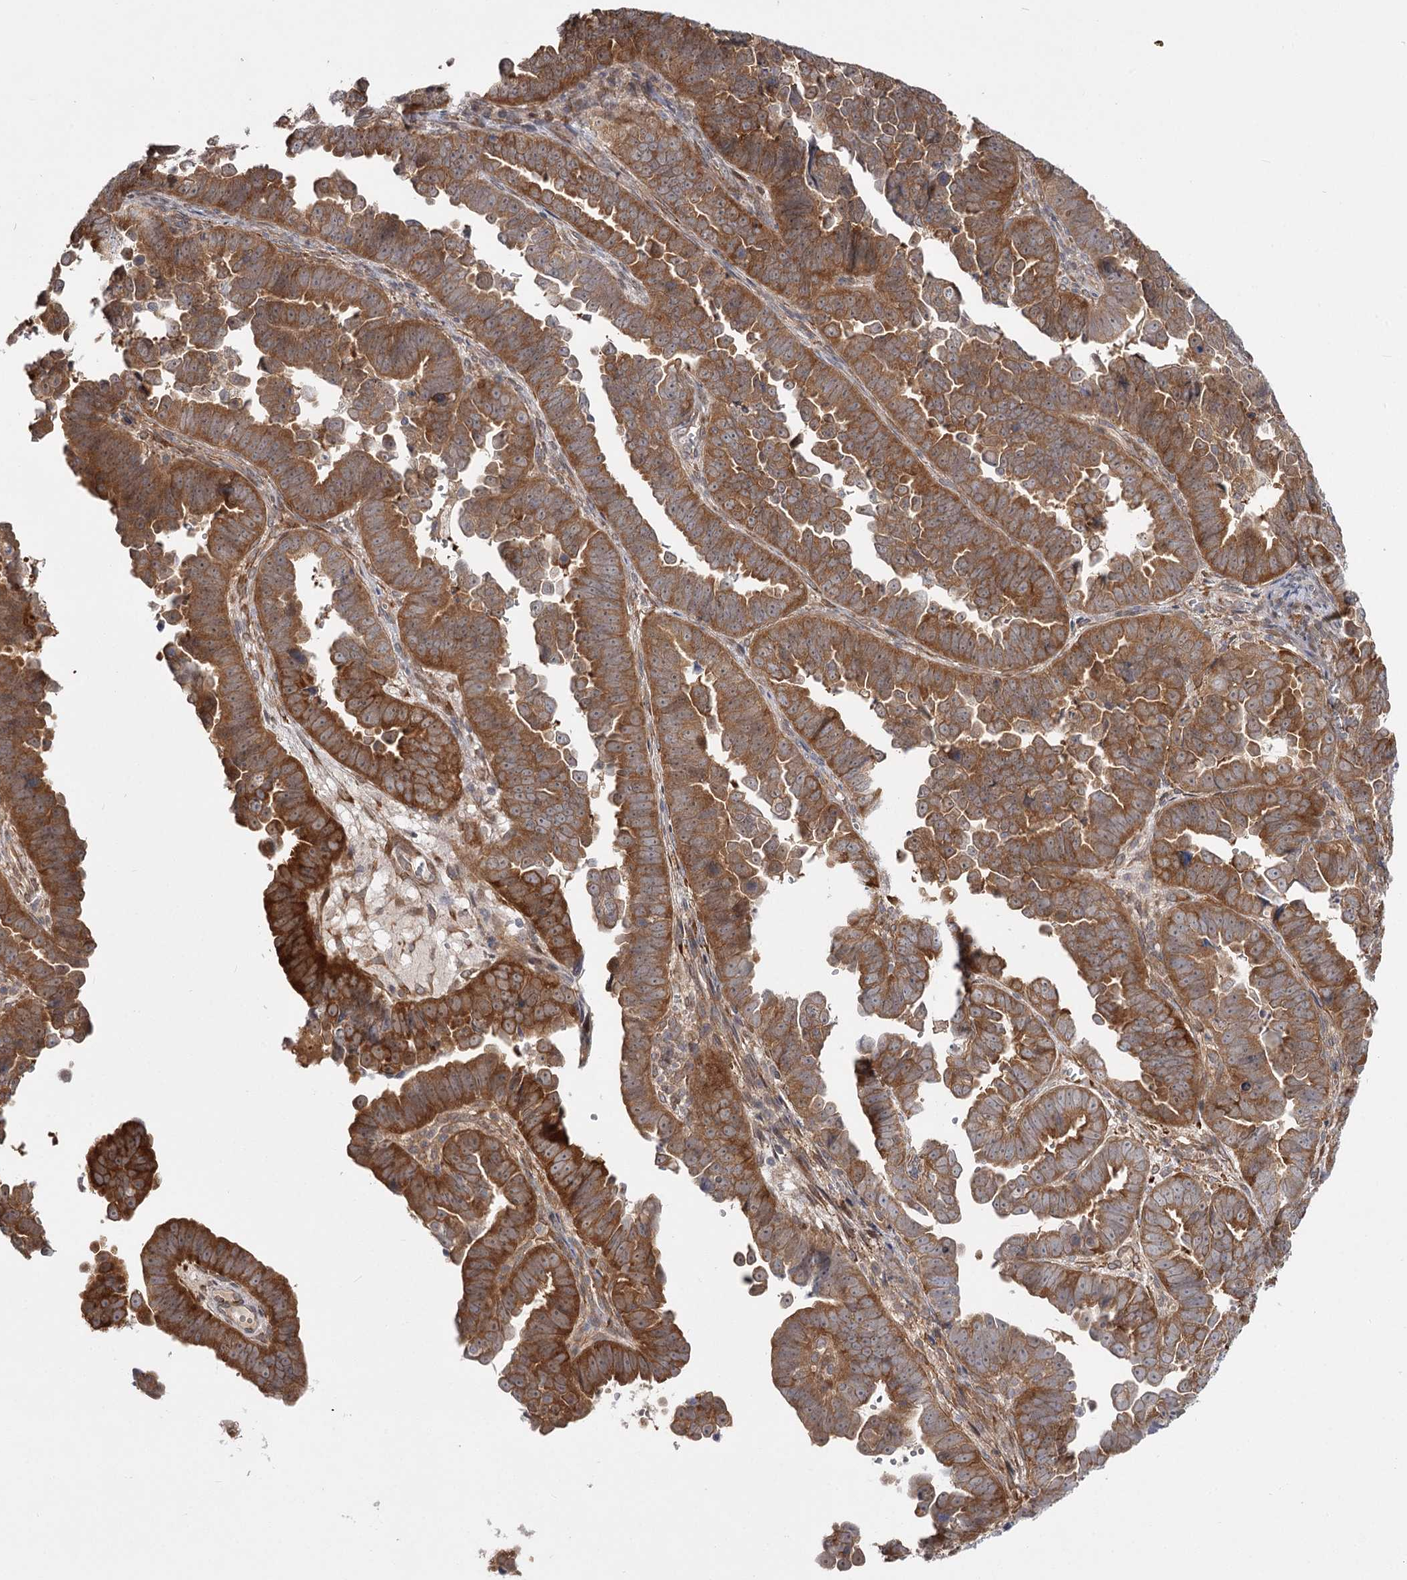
{"staining": {"intensity": "moderate", "quantity": ">75%", "location": "cytoplasmic/membranous"}, "tissue": "endometrial cancer", "cell_type": "Tumor cells", "image_type": "cancer", "snomed": [{"axis": "morphology", "description": "Adenocarcinoma, NOS"}, {"axis": "topography", "description": "Endometrium"}], "caption": "This photomicrograph exhibits IHC staining of endometrial cancer, with medium moderate cytoplasmic/membranous positivity in about >75% of tumor cells.", "gene": "CCNG2", "patient": {"sex": "female", "age": 75}}